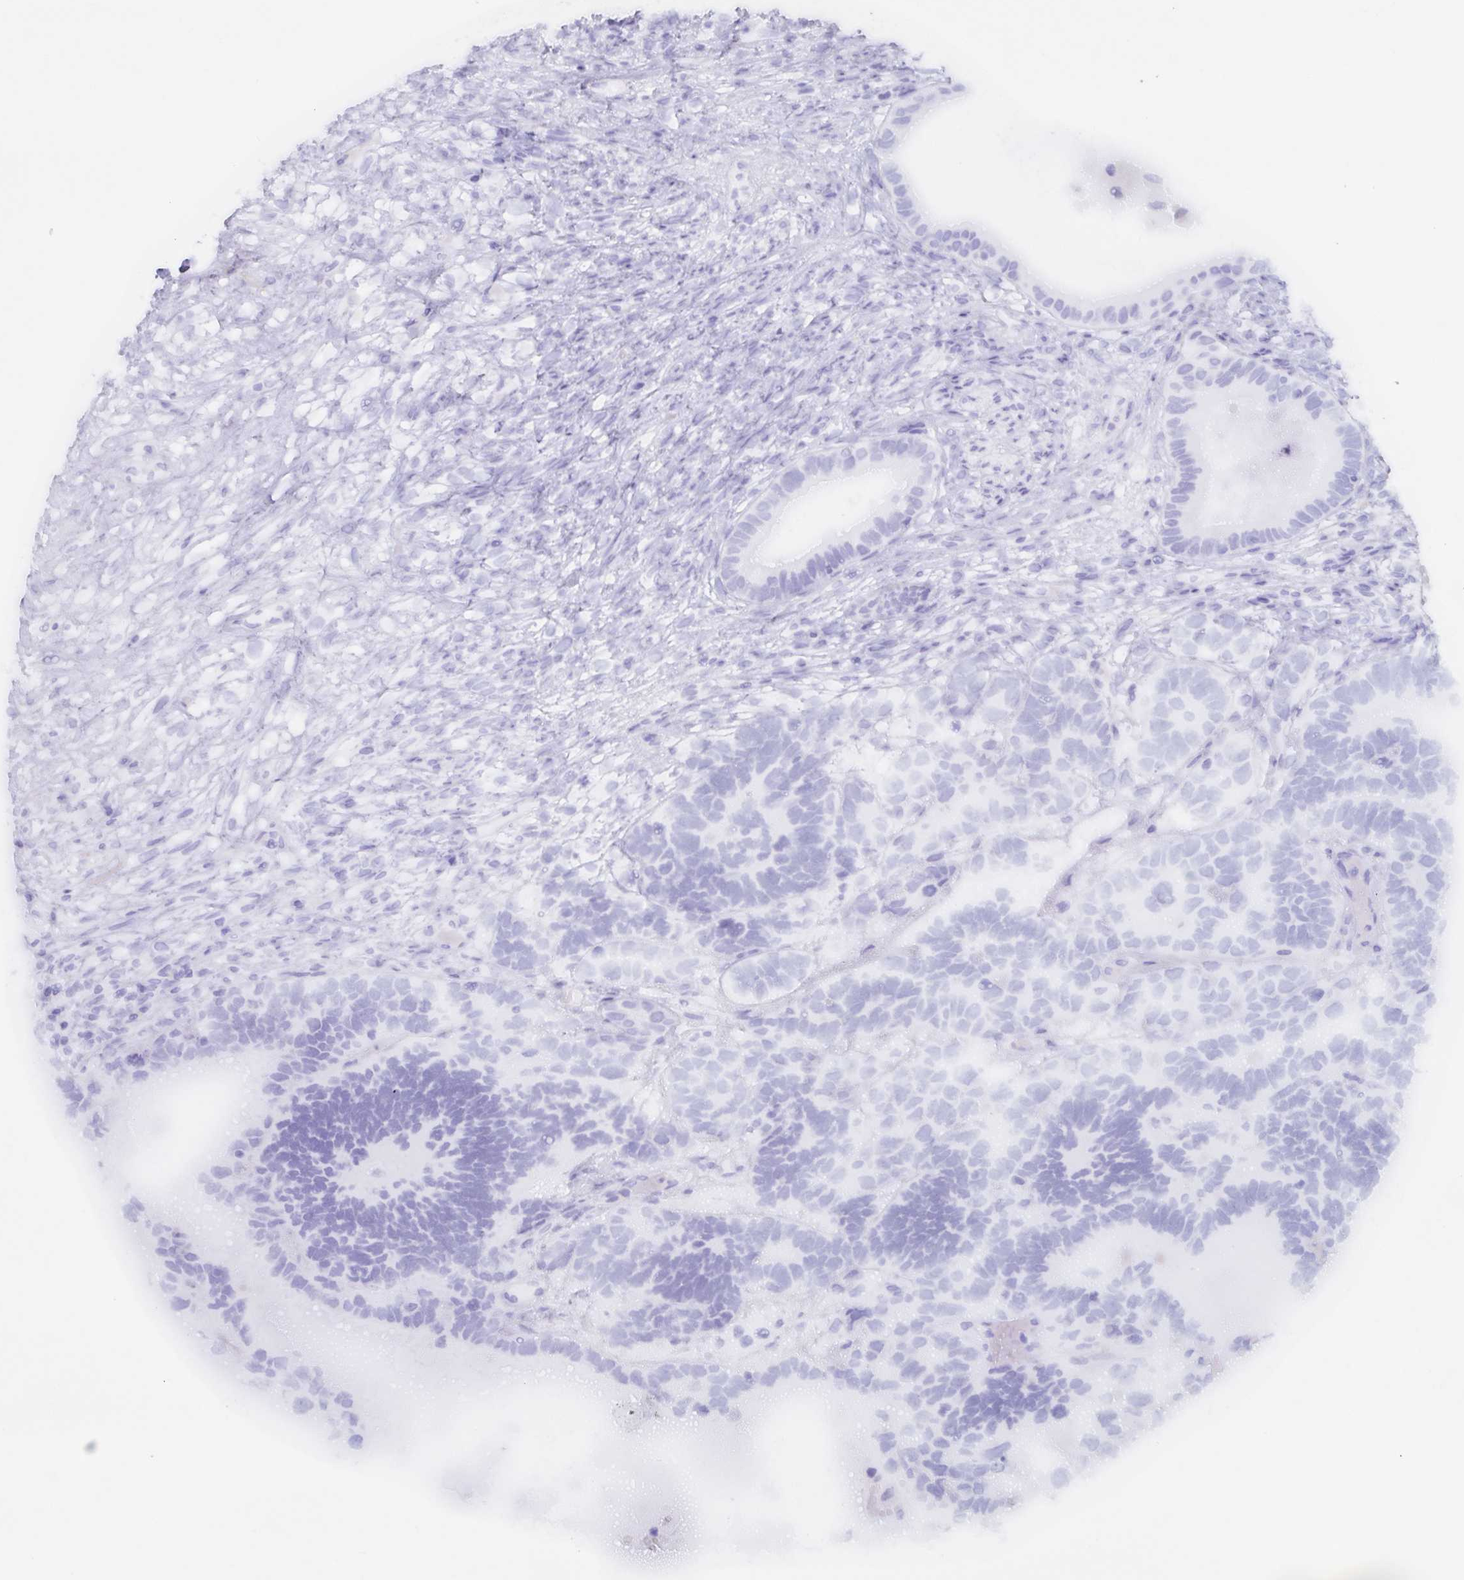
{"staining": {"intensity": "negative", "quantity": "none", "location": "none"}, "tissue": "testis cancer", "cell_type": "Tumor cells", "image_type": "cancer", "snomed": [{"axis": "morphology", "description": "Seminoma, NOS"}, {"axis": "morphology", "description": "Carcinoma, Embryonal, NOS"}, {"axis": "topography", "description": "Testis"}], "caption": "Immunohistochemical staining of testis seminoma demonstrates no significant staining in tumor cells.", "gene": "POU2F3", "patient": {"sex": "male", "age": 41}}